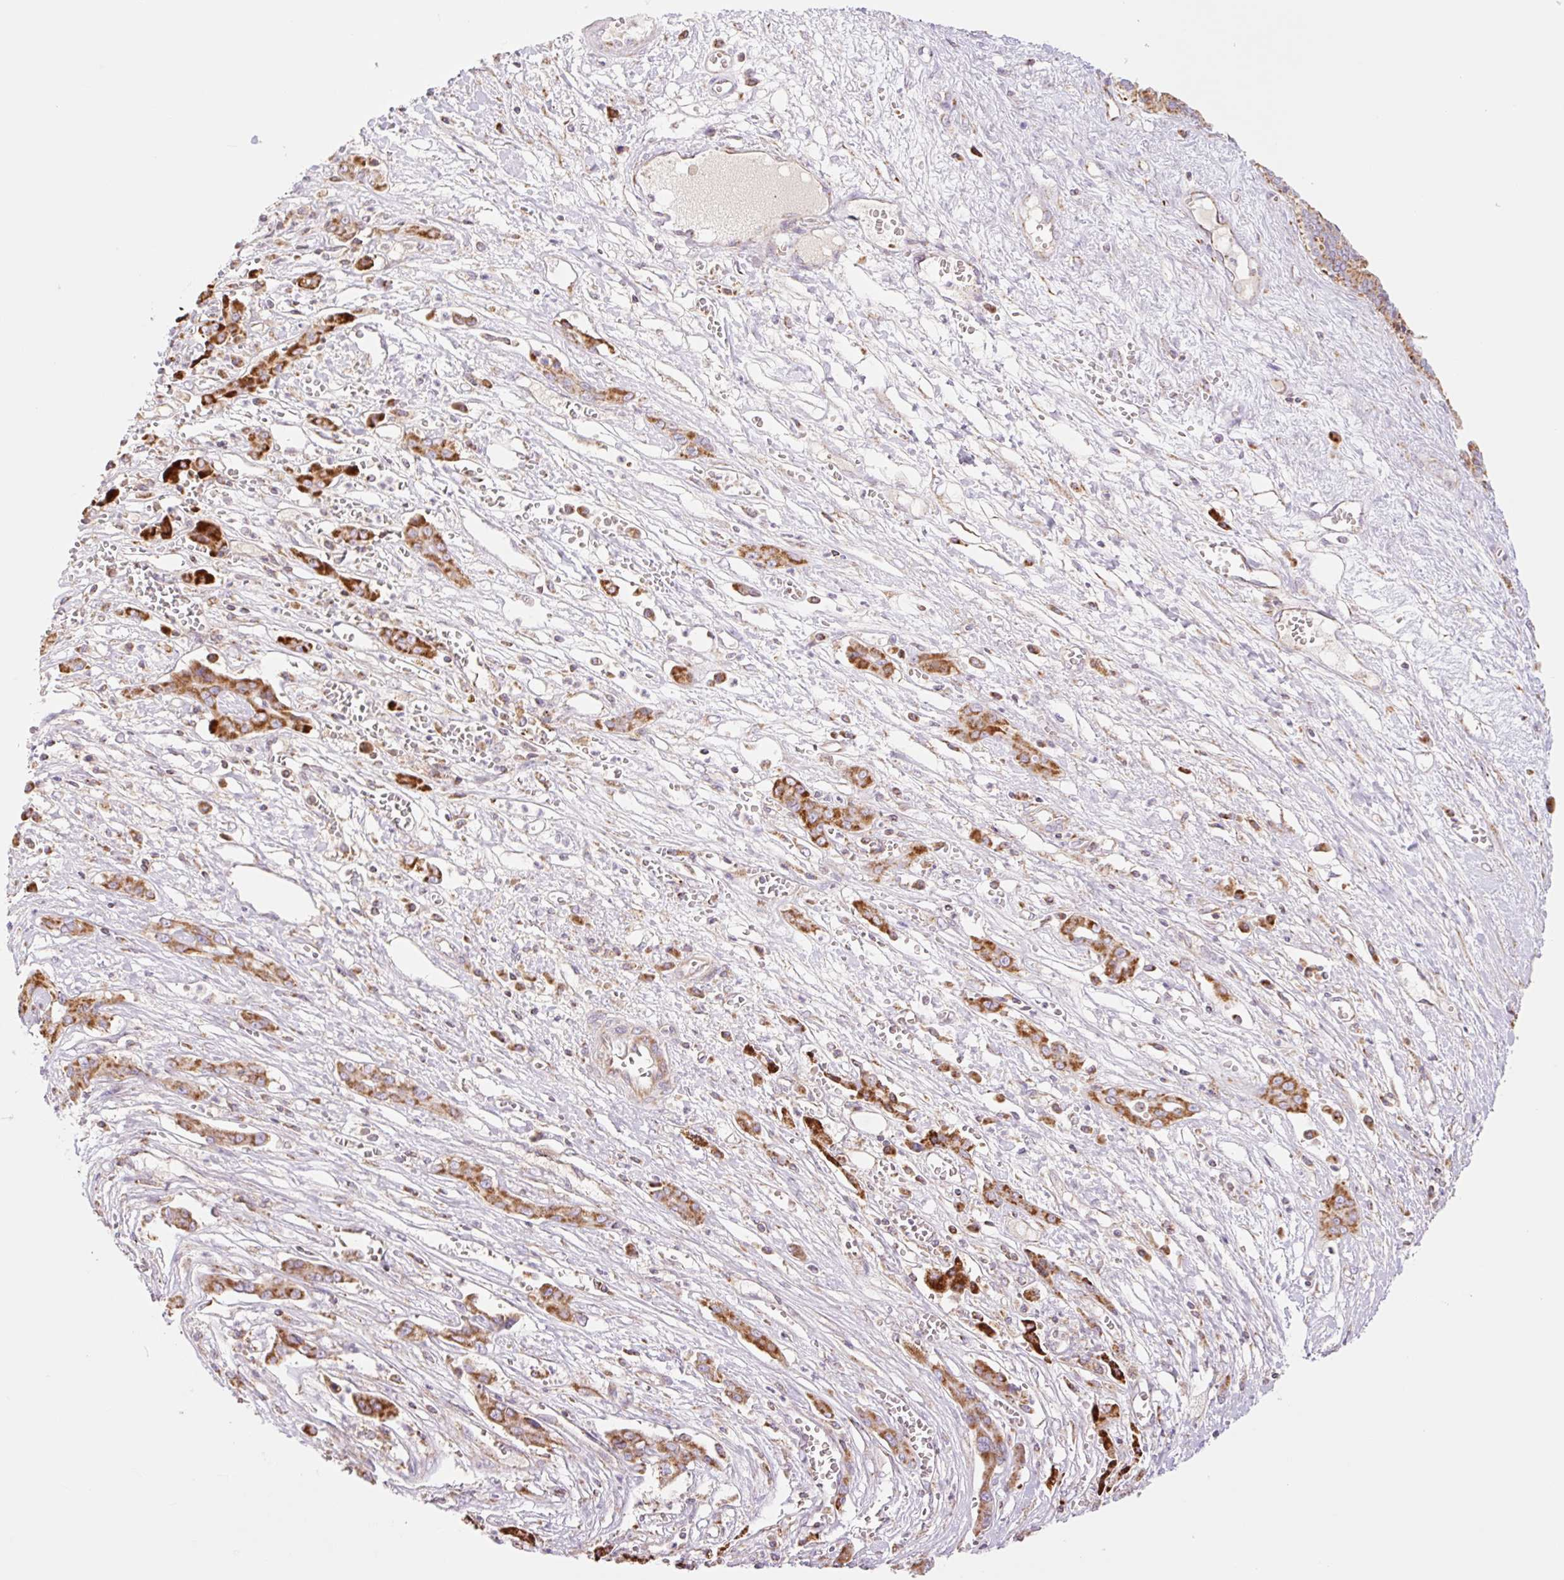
{"staining": {"intensity": "strong", "quantity": ">75%", "location": "cytoplasmic/membranous"}, "tissue": "liver cancer", "cell_type": "Tumor cells", "image_type": "cancer", "snomed": [{"axis": "morphology", "description": "Cholangiocarcinoma"}, {"axis": "topography", "description": "Liver"}], "caption": "Protein positivity by IHC exhibits strong cytoplasmic/membranous positivity in approximately >75% of tumor cells in liver cancer.", "gene": "GOSR2", "patient": {"sex": "male", "age": 67}}